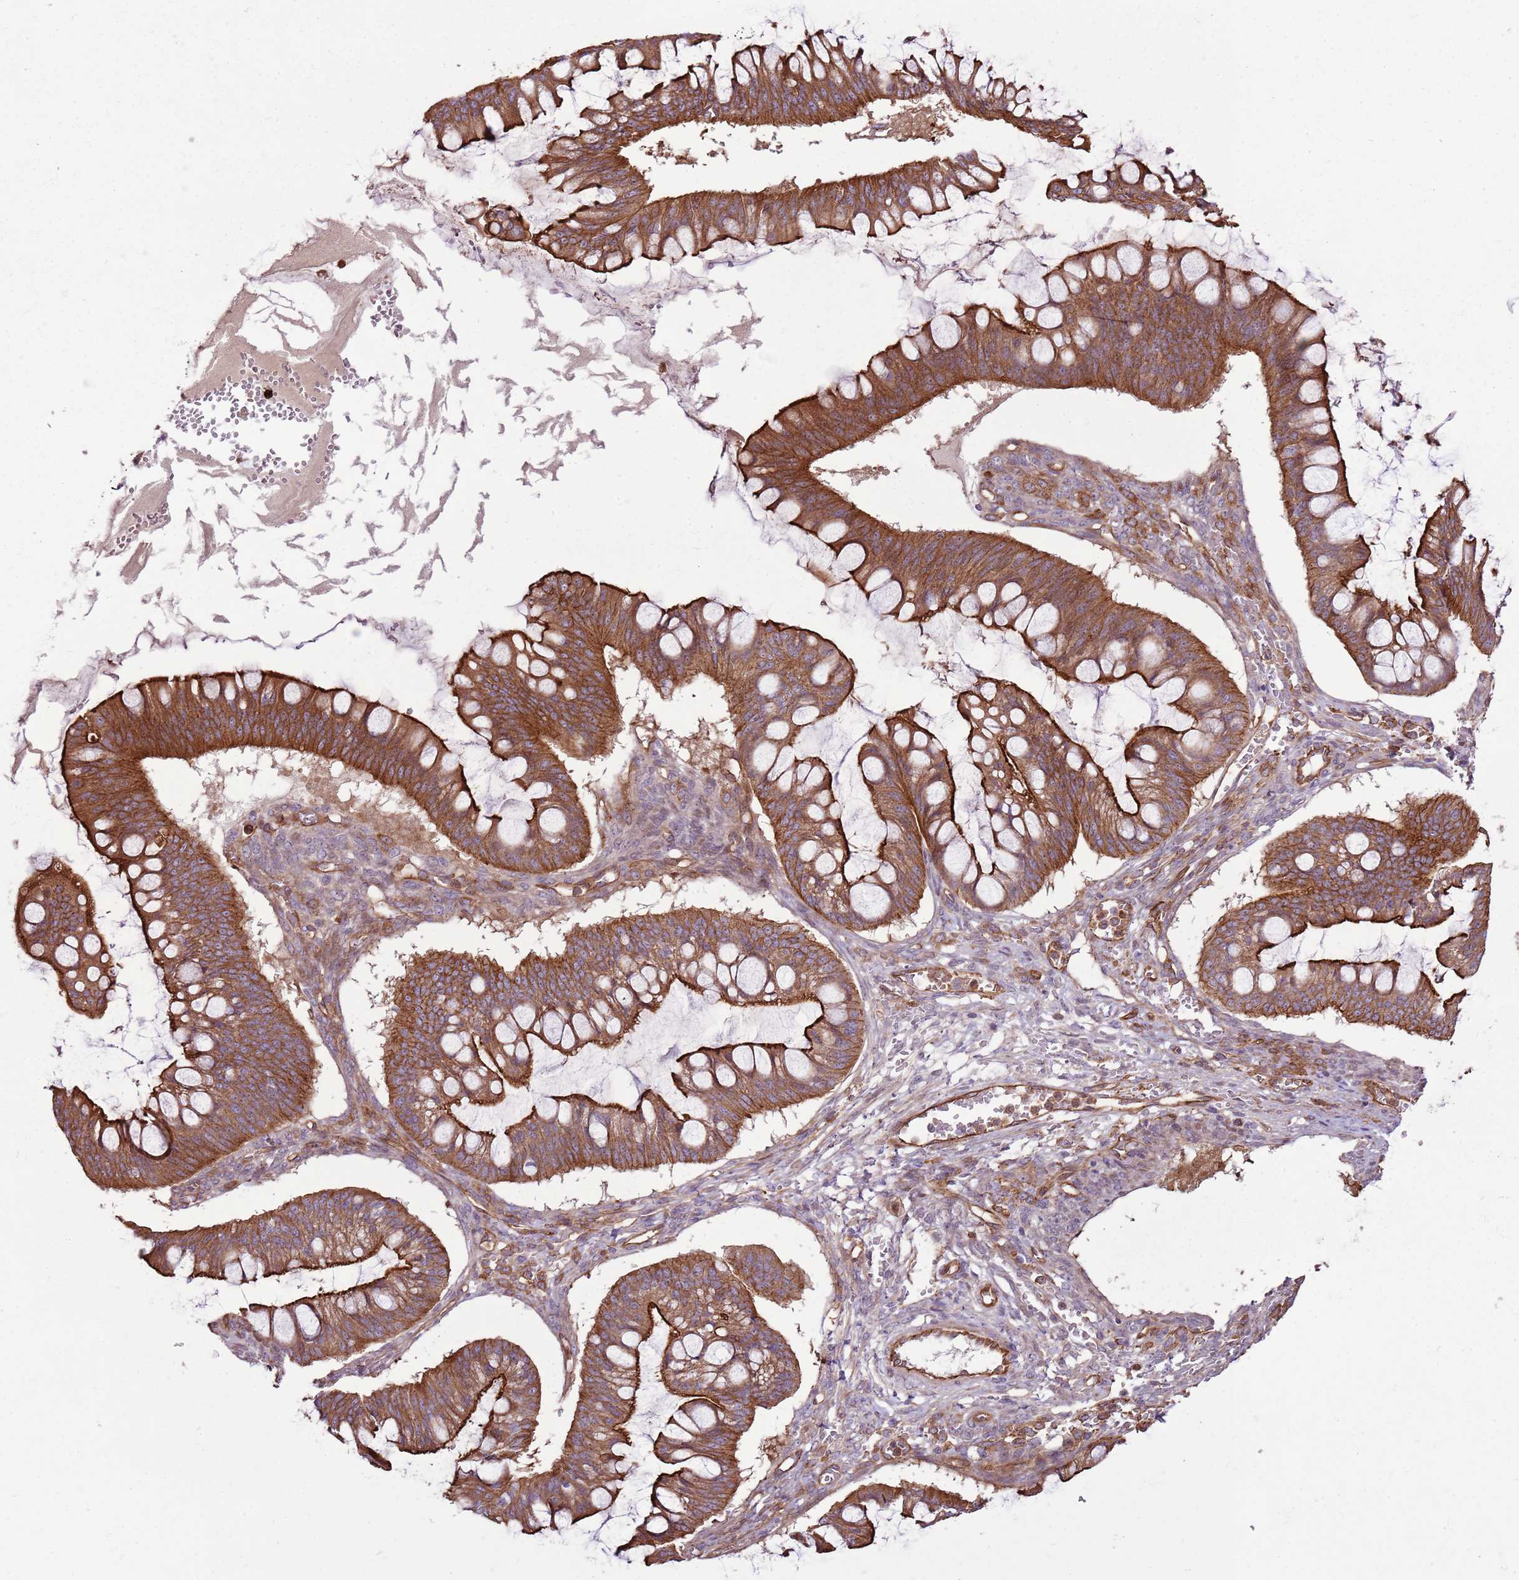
{"staining": {"intensity": "strong", "quantity": ">75%", "location": "cytoplasmic/membranous"}, "tissue": "ovarian cancer", "cell_type": "Tumor cells", "image_type": "cancer", "snomed": [{"axis": "morphology", "description": "Cystadenocarcinoma, mucinous, NOS"}, {"axis": "topography", "description": "Ovary"}], "caption": "IHC micrograph of ovarian cancer stained for a protein (brown), which reveals high levels of strong cytoplasmic/membranous staining in approximately >75% of tumor cells.", "gene": "ZNF827", "patient": {"sex": "female", "age": 73}}